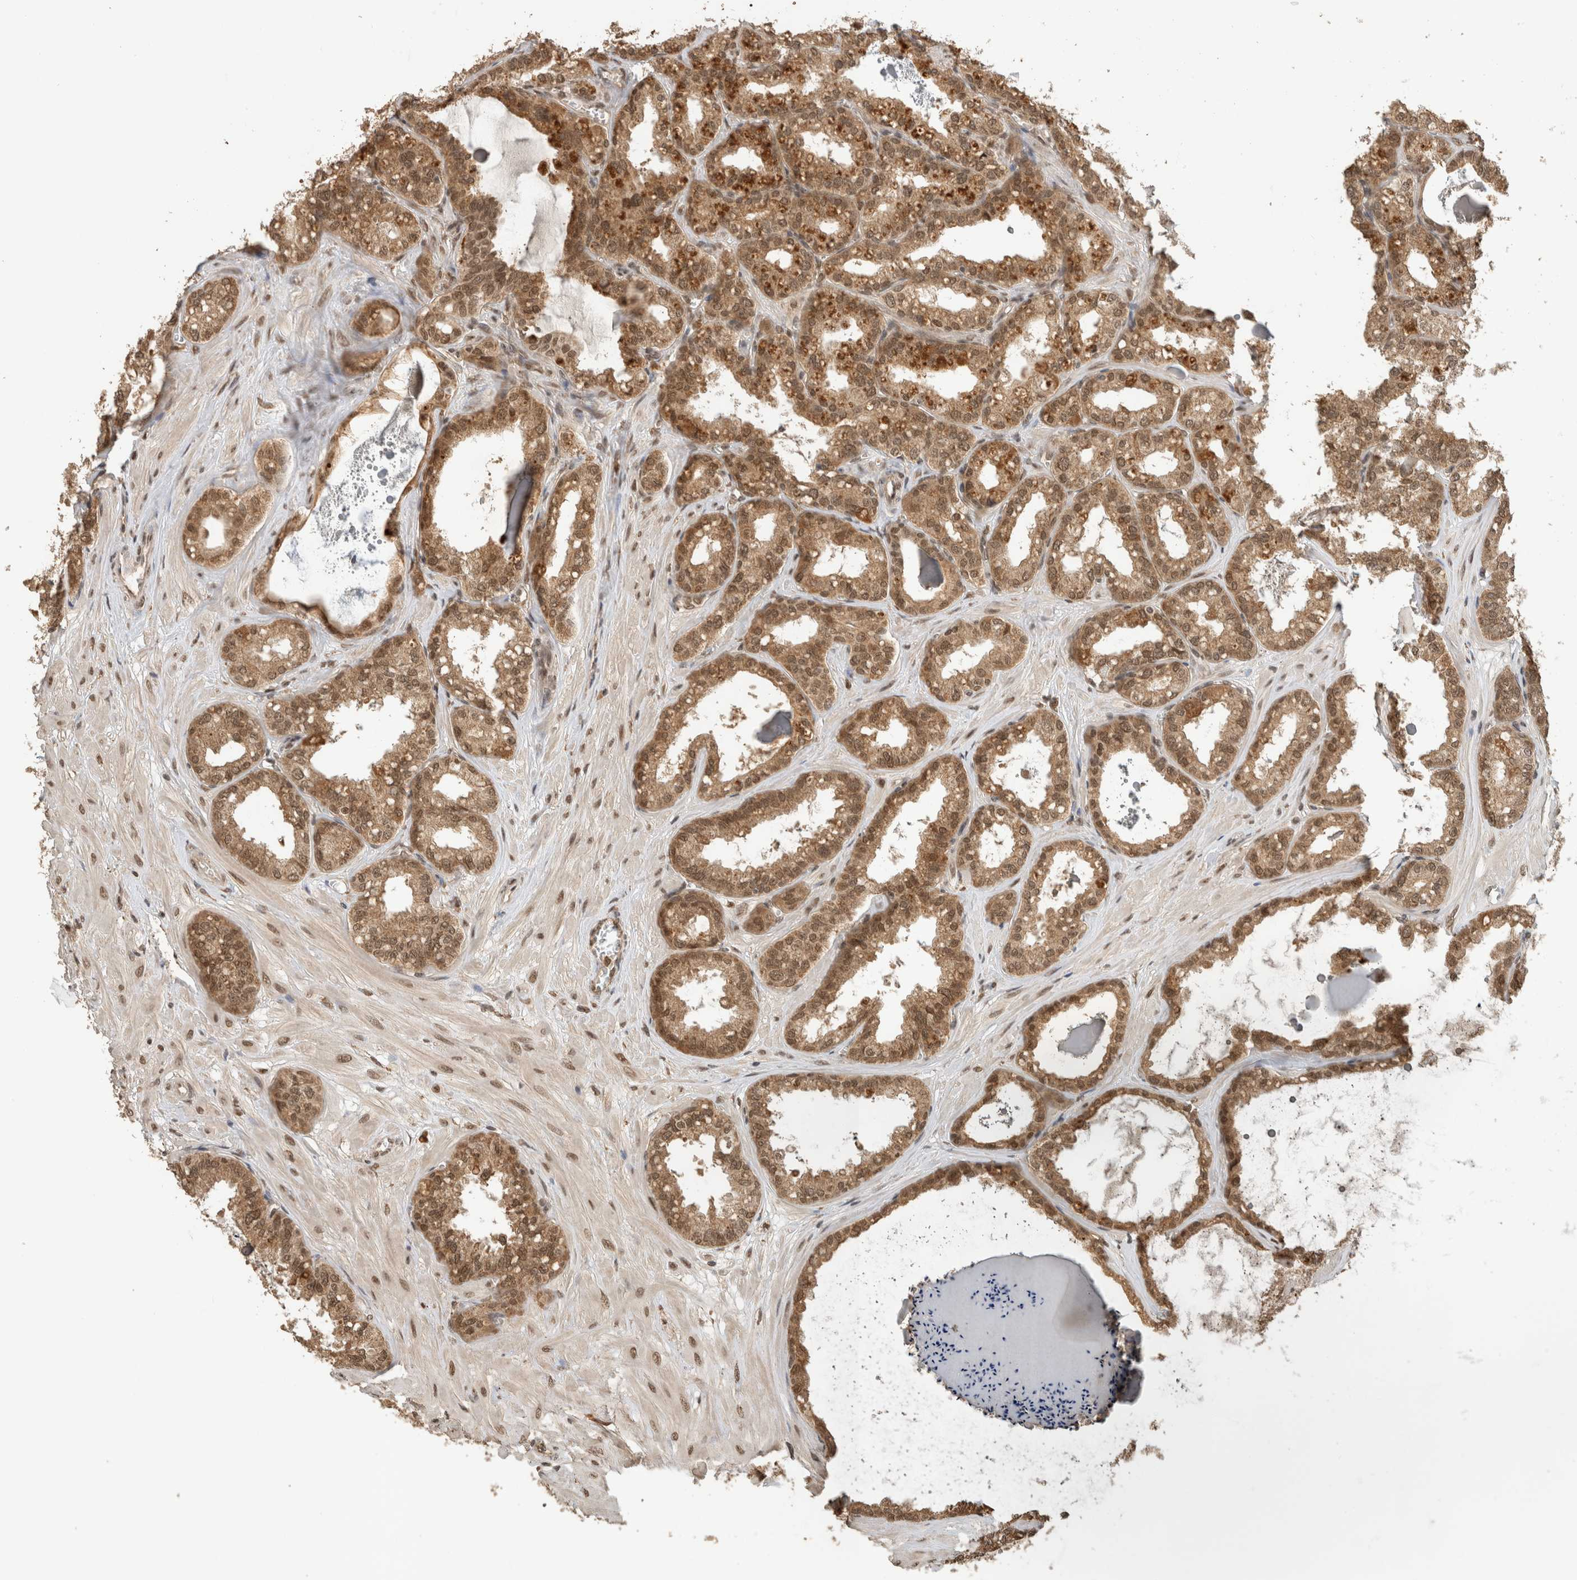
{"staining": {"intensity": "moderate", "quantity": ">75%", "location": "cytoplasmic/membranous,nuclear"}, "tissue": "seminal vesicle", "cell_type": "Glandular cells", "image_type": "normal", "snomed": [{"axis": "morphology", "description": "Normal tissue, NOS"}, {"axis": "topography", "description": "Prostate"}, {"axis": "topography", "description": "Seminal veicle"}], "caption": "Moderate cytoplasmic/membranous,nuclear protein positivity is seen in approximately >75% of glandular cells in seminal vesicle. The staining was performed using DAB (3,3'-diaminobenzidine), with brown indicating positive protein expression. Nuclei are stained blue with hematoxylin.", "gene": "C1orf21", "patient": {"sex": "male", "age": 51}}